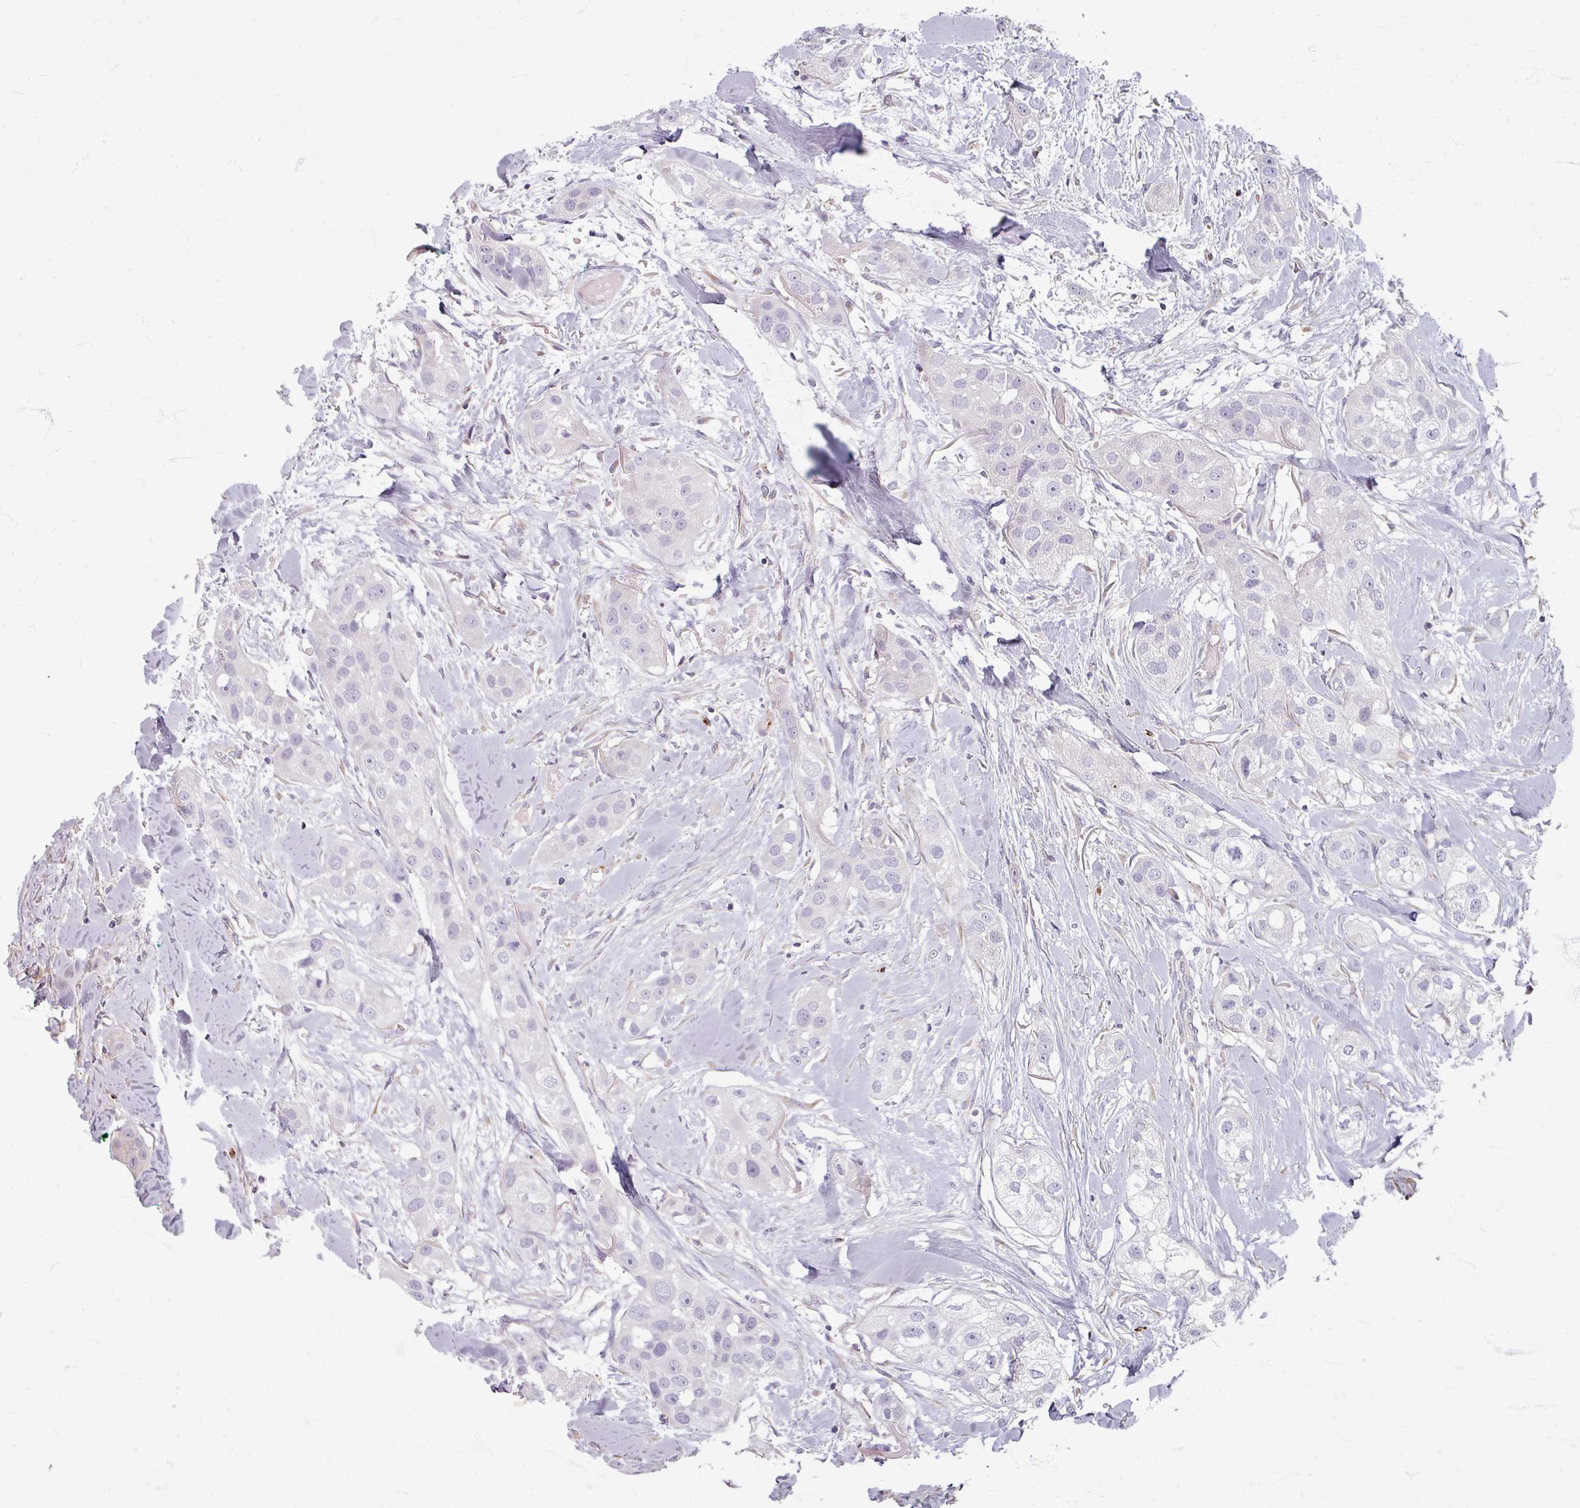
{"staining": {"intensity": "negative", "quantity": "none", "location": "none"}, "tissue": "head and neck cancer", "cell_type": "Tumor cells", "image_type": "cancer", "snomed": [{"axis": "morphology", "description": "Normal tissue, NOS"}, {"axis": "morphology", "description": "Squamous cell carcinoma, NOS"}, {"axis": "topography", "description": "Skeletal muscle"}, {"axis": "topography", "description": "Head-Neck"}], "caption": "Immunohistochemistry of head and neck cancer (squamous cell carcinoma) exhibits no expression in tumor cells.", "gene": "GABARAPL1", "patient": {"sex": "male", "age": 51}}